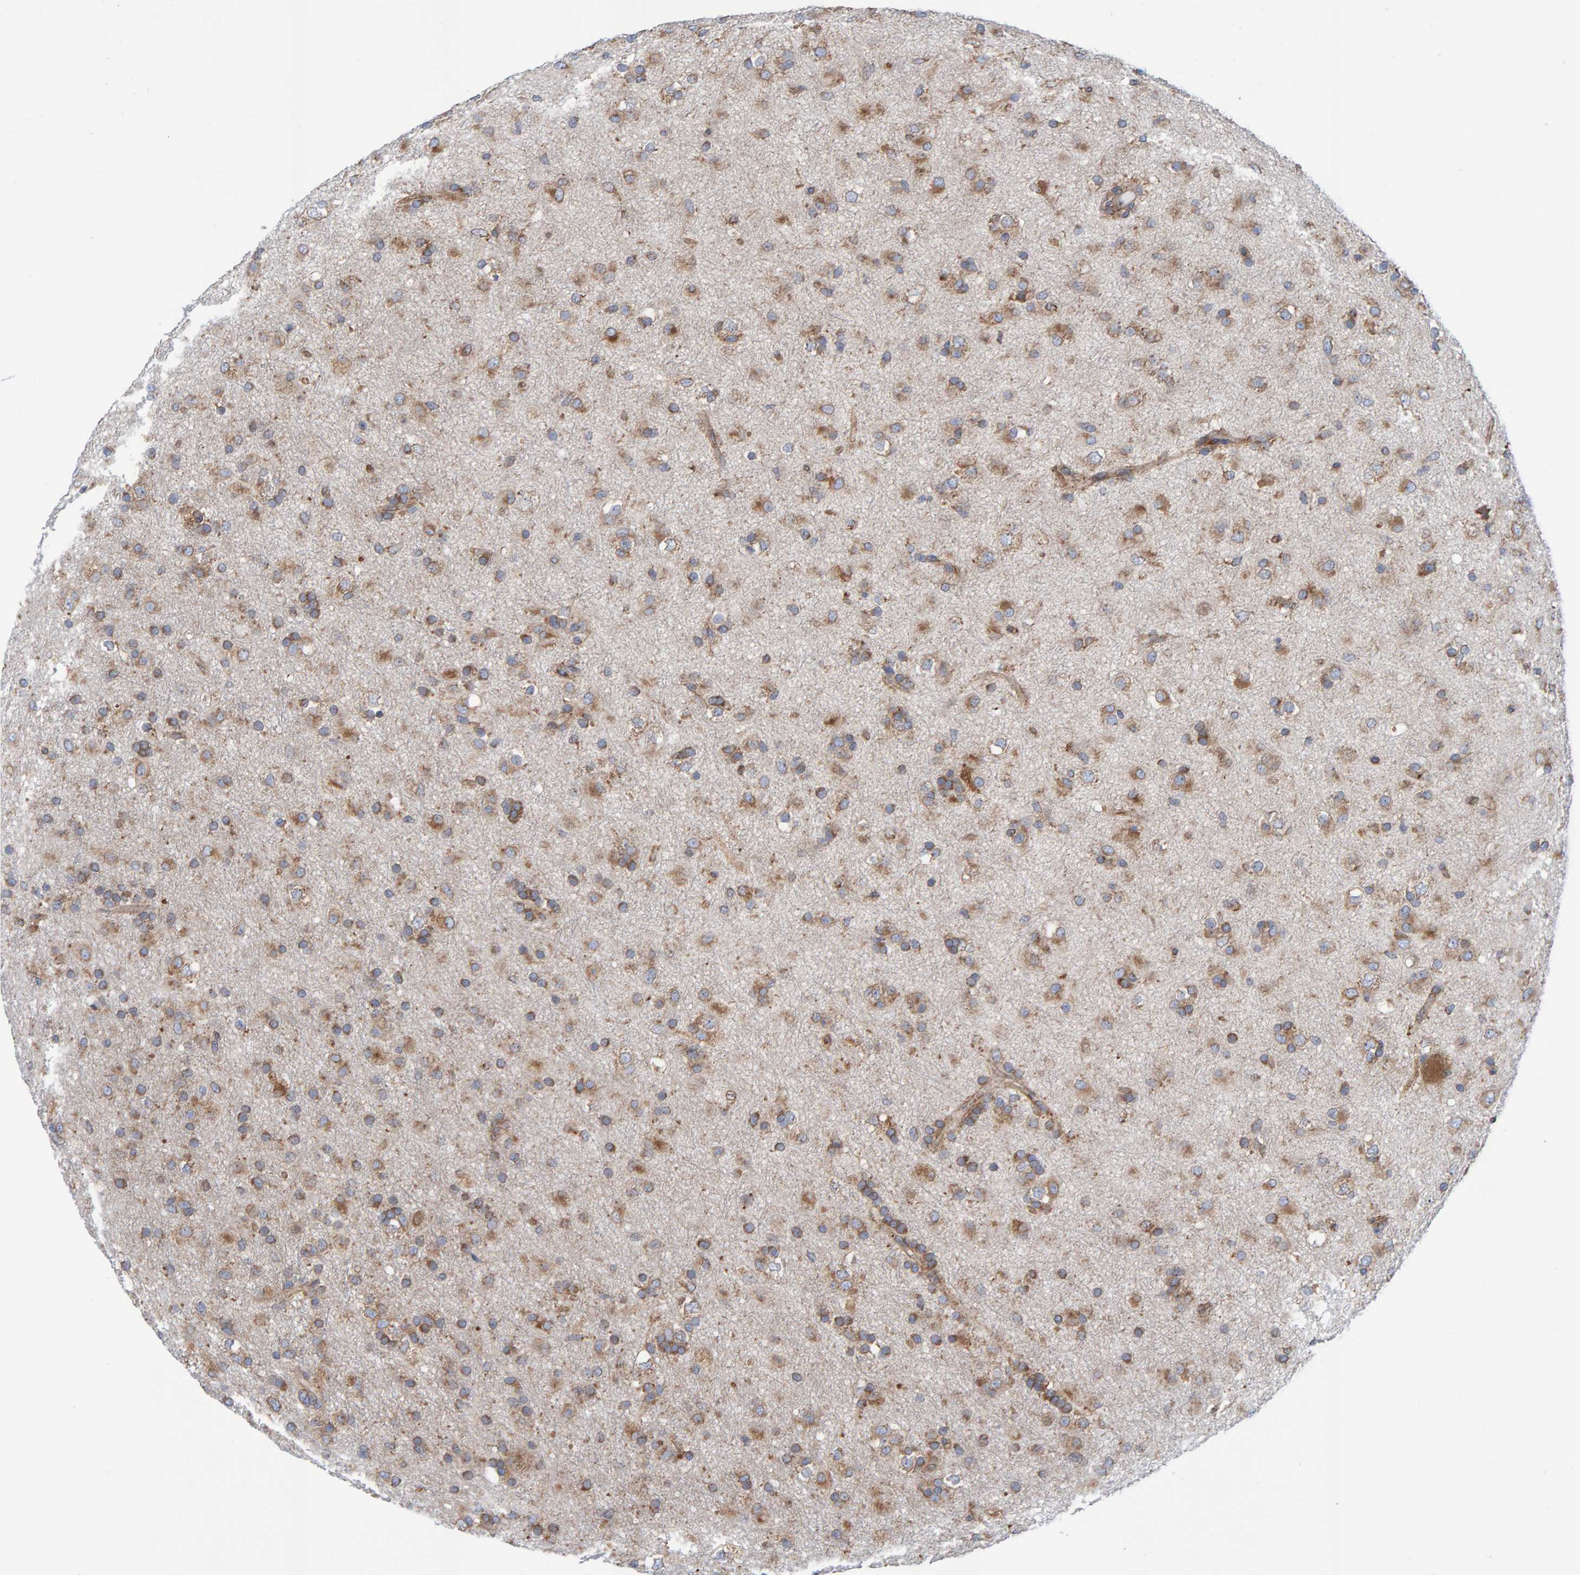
{"staining": {"intensity": "moderate", "quantity": ">75%", "location": "cytoplasmic/membranous"}, "tissue": "glioma", "cell_type": "Tumor cells", "image_type": "cancer", "snomed": [{"axis": "morphology", "description": "Glioma, malignant, Low grade"}, {"axis": "topography", "description": "Brain"}], "caption": "Tumor cells show medium levels of moderate cytoplasmic/membranous positivity in about >75% of cells in malignant glioma (low-grade).", "gene": "CDK5RAP3", "patient": {"sex": "male", "age": 65}}